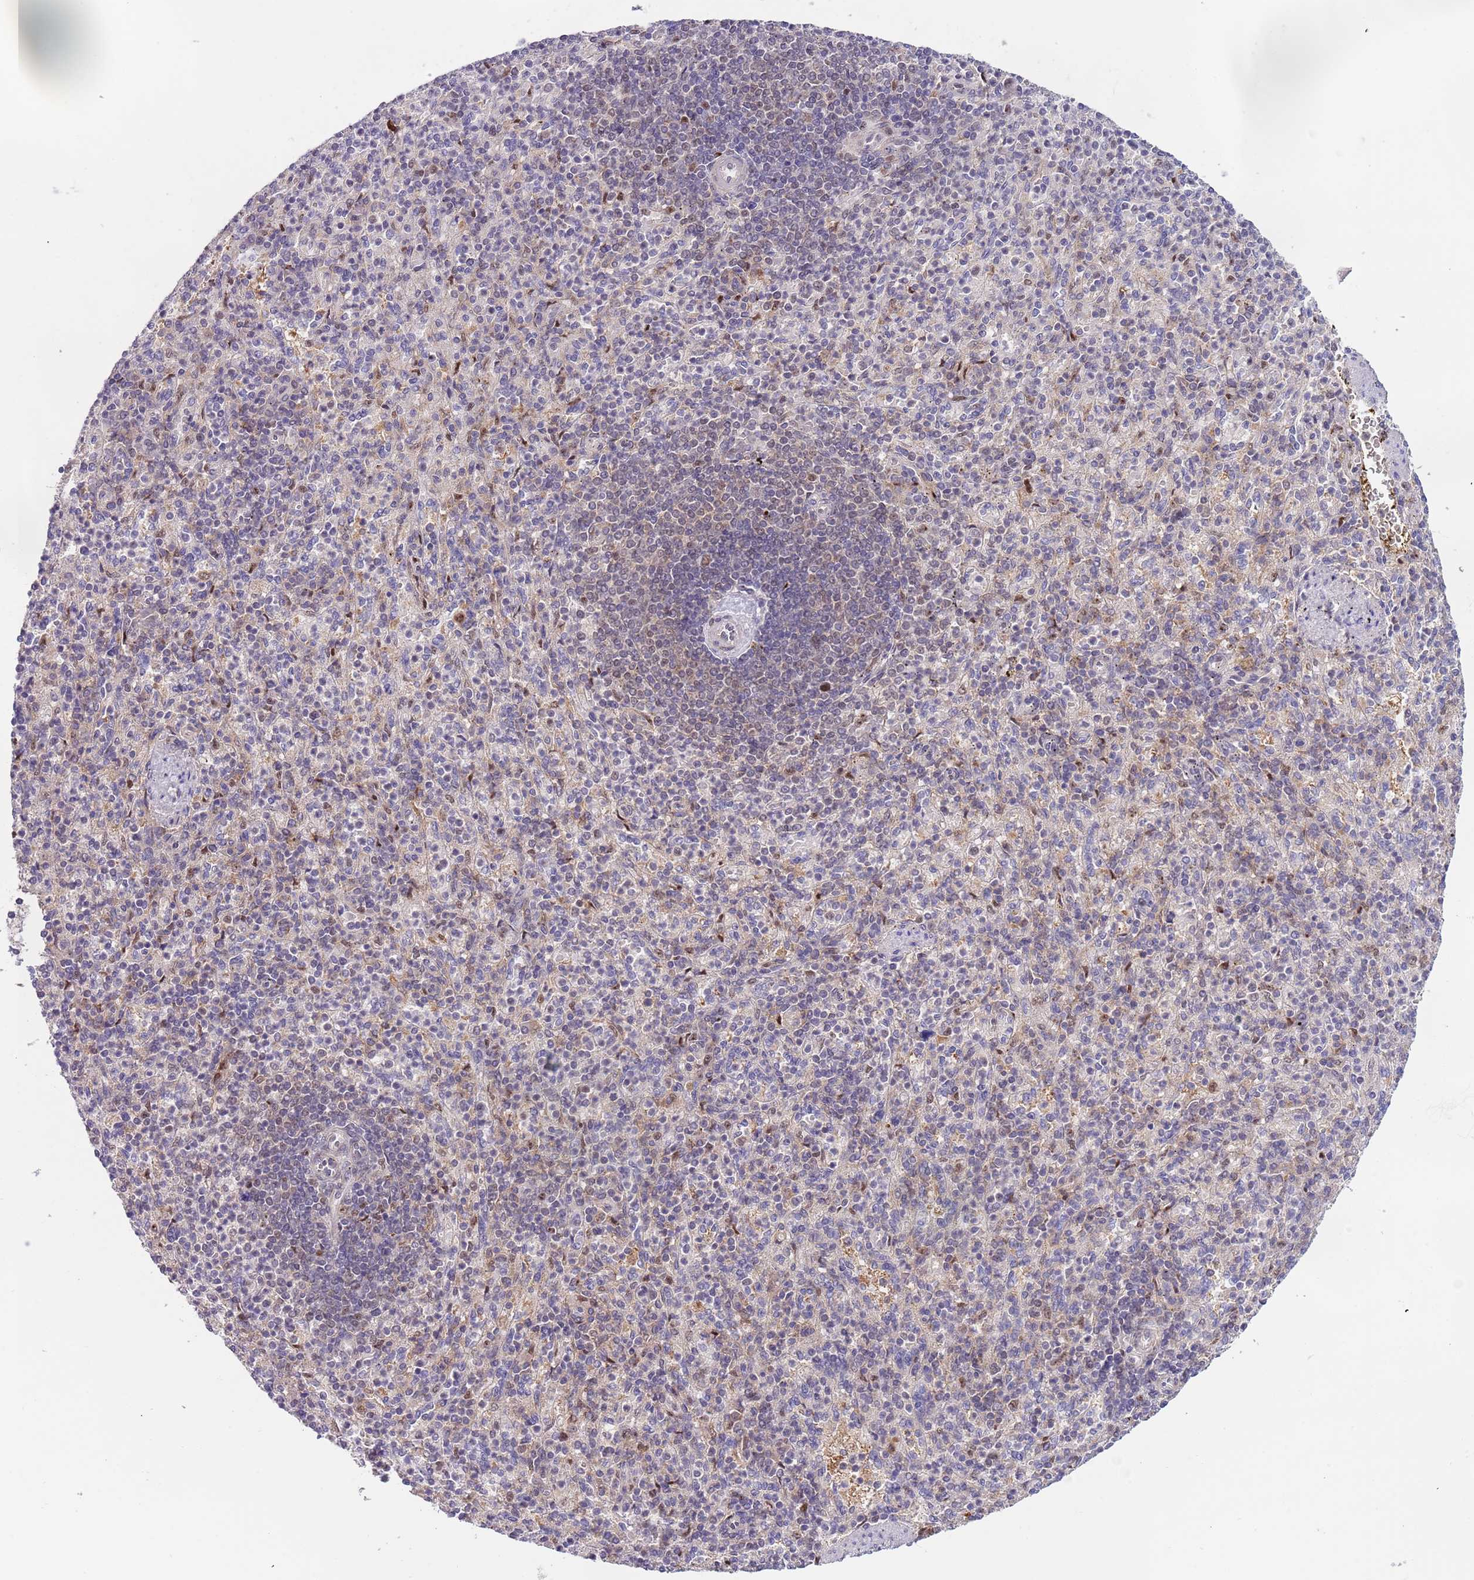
{"staining": {"intensity": "moderate", "quantity": "<25%", "location": "nuclear"}, "tissue": "spleen", "cell_type": "Cells in red pulp", "image_type": "normal", "snomed": [{"axis": "morphology", "description": "Normal tissue, NOS"}, {"axis": "topography", "description": "Spleen"}], "caption": "An immunohistochemistry (IHC) micrograph of benign tissue is shown. Protein staining in brown highlights moderate nuclear positivity in spleen within cells in red pulp.", "gene": "RMND5B", "patient": {"sex": "female", "age": 74}}